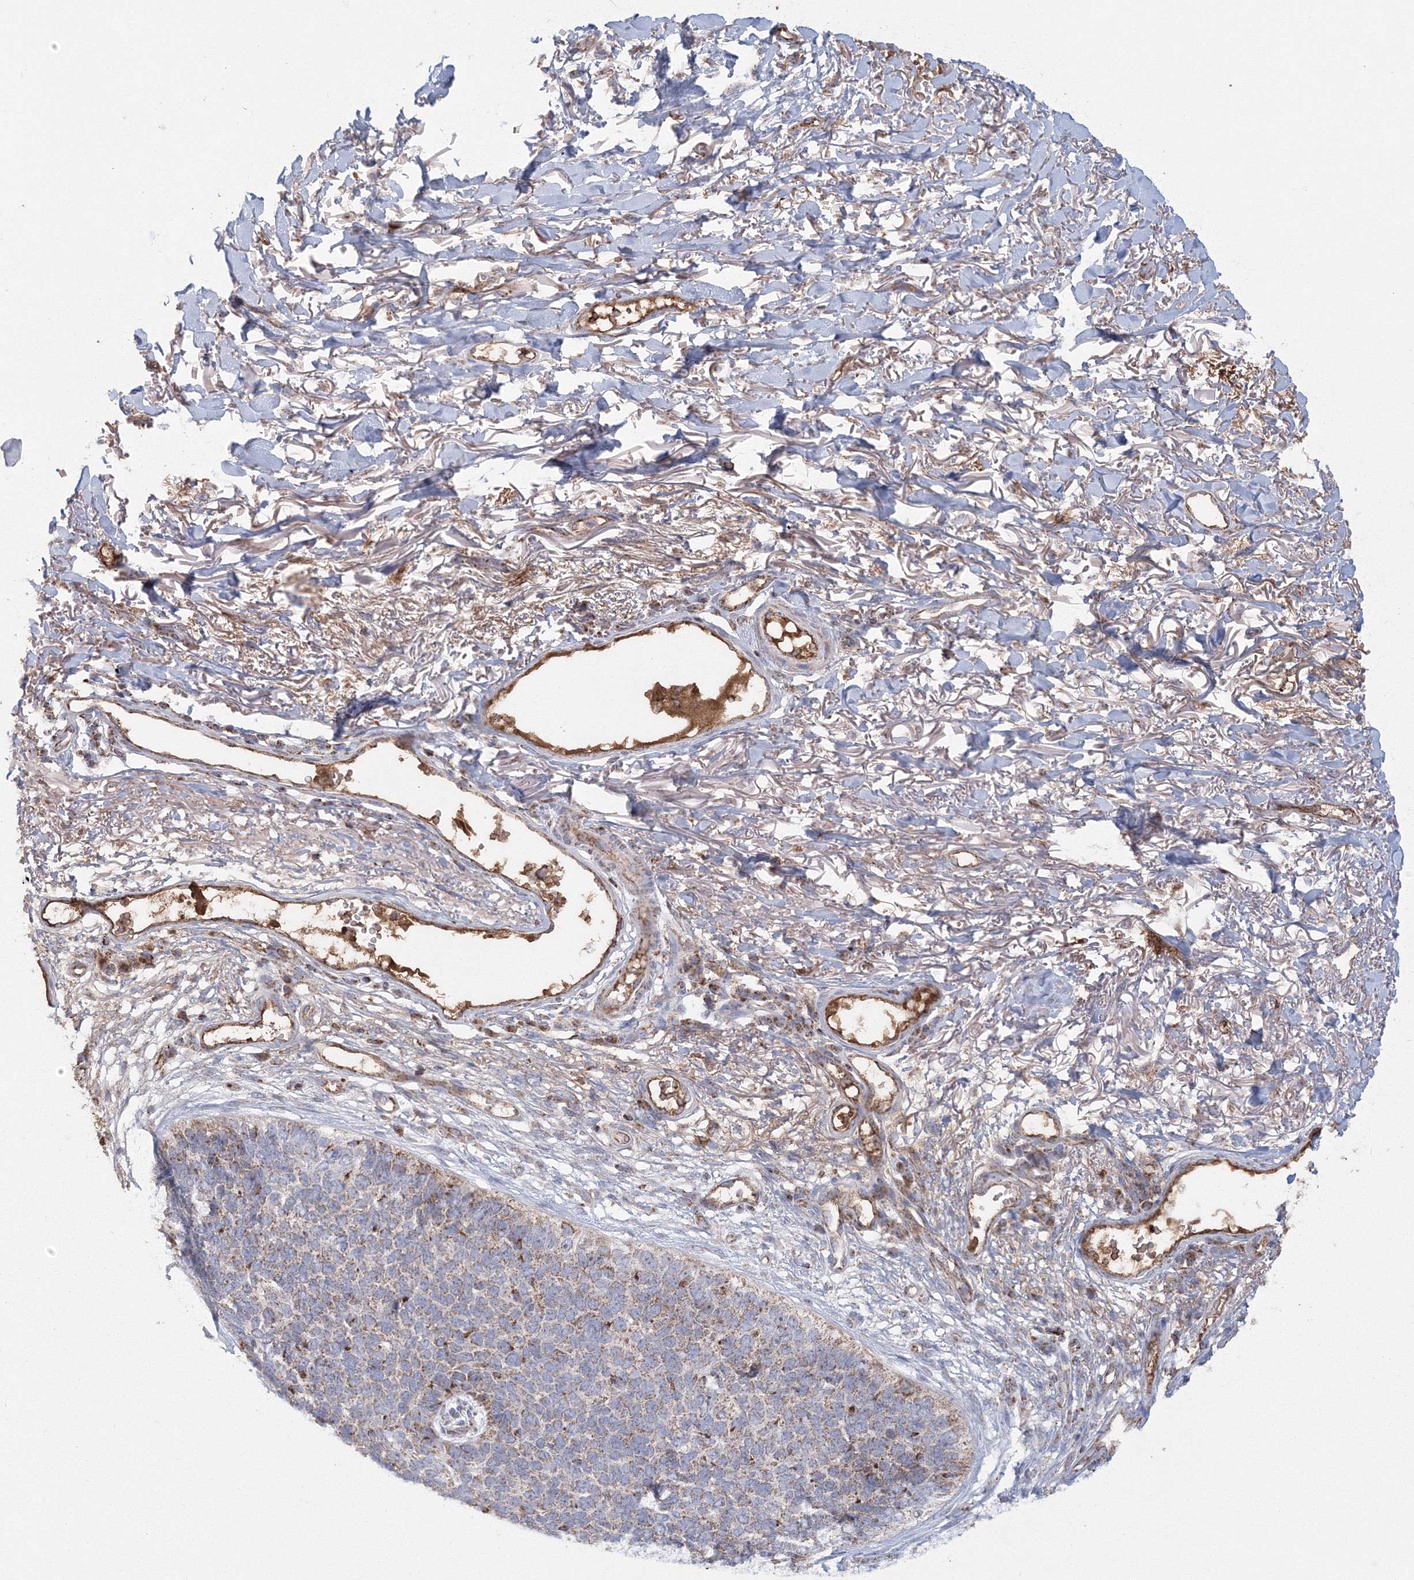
{"staining": {"intensity": "weak", "quantity": ">75%", "location": "cytoplasmic/membranous"}, "tissue": "skin cancer", "cell_type": "Tumor cells", "image_type": "cancer", "snomed": [{"axis": "morphology", "description": "Basal cell carcinoma"}, {"axis": "topography", "description": "Skin"}], "caption": "Basal cell carcinoma (skin) stained for a protein exhibits weak cytoplasmic/membranous positivity in tumor cells.", "gene": "GRPEL1", "patient": {"sex": "female", "age": 84}}